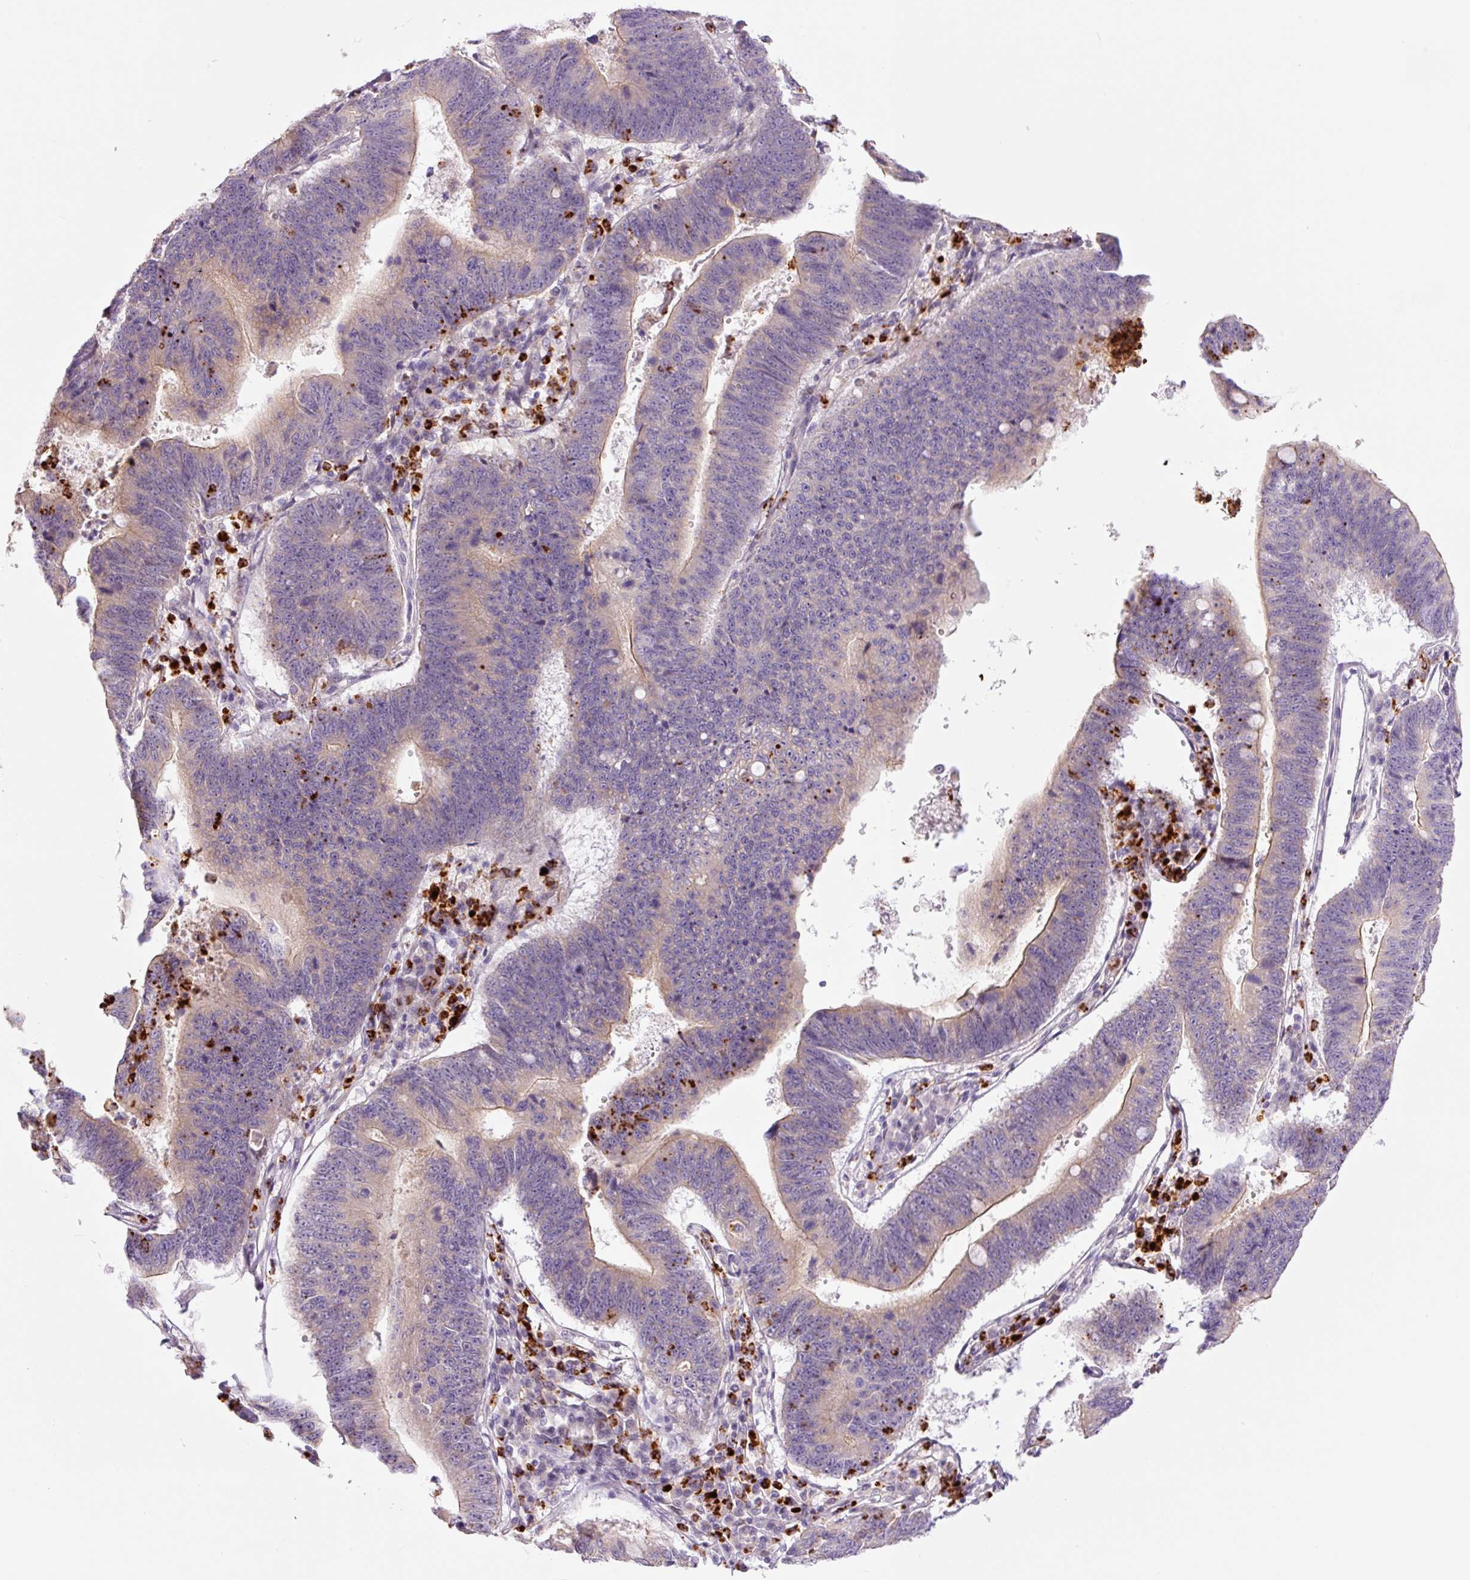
{"staining": {"intensity": "moderate", "quantity": "25%-75%", "location": "cytoplasmic/membranous"}, "tissue": "stomach cancer", "cell_type": "Tumor cells", "image_type": "cancer", "snomed": [{"axis": "morphology", "description": "Adenocarcinoma, NOS"}, {"axis": "topography", "description": "Stomach"}], "caption": "About 25%-75% of tumor cells in stomach adenocarcinoma demonstrate moderate cytoplasmic/membranous protein staining as visualized by brown immunohistochemical staining.", "gene": "SH2D6", "patient": {"sex": "male", "age": 59}}